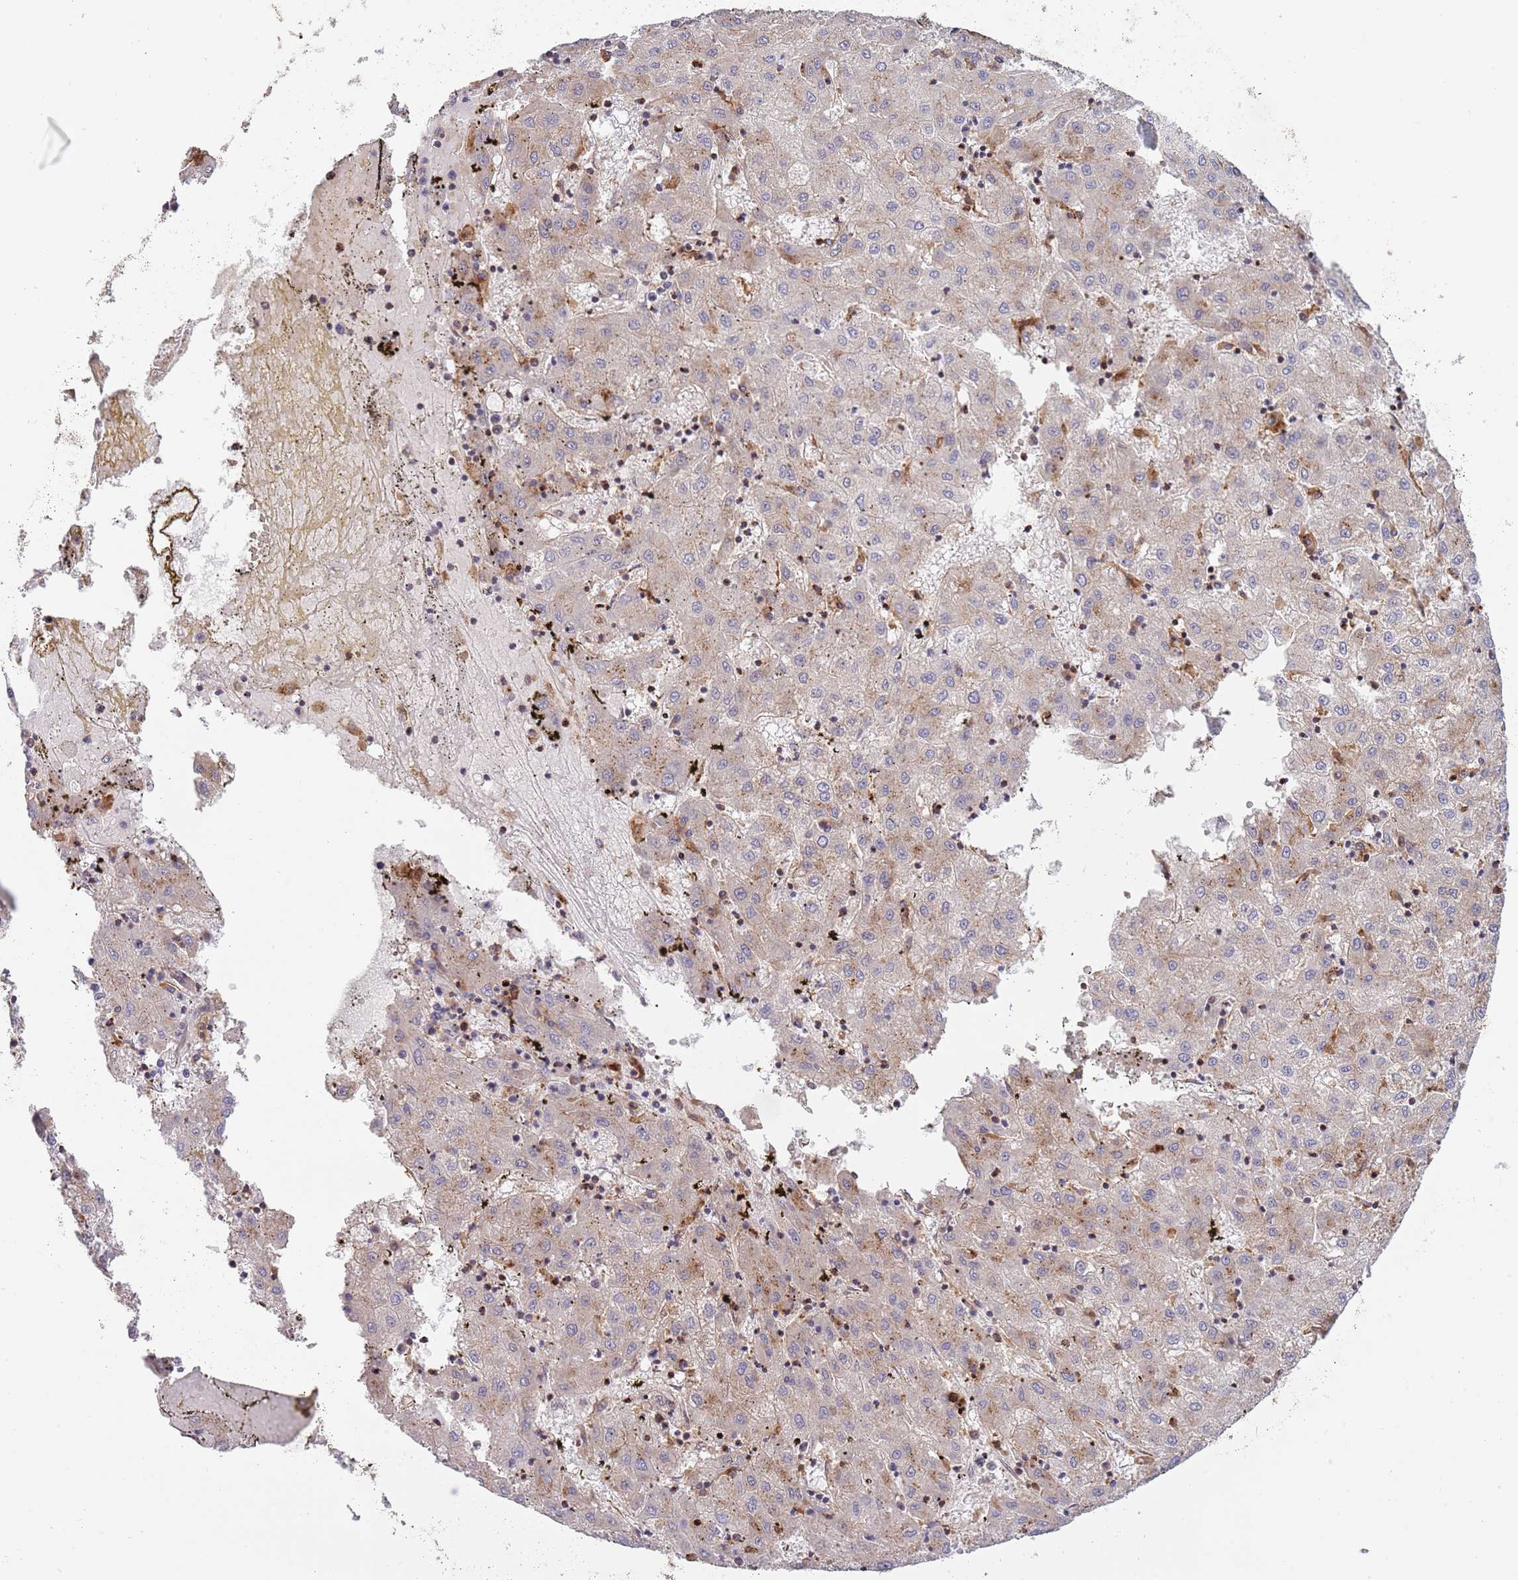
{"staining": {"intensity": "weak", "quantity": "<25%", "location": "cytoplasmic/membranous"}, "tissue": "liver cancer", "cell_type": "Tumor cells", "image_type": "cancer", "snomed": [{"axis": "morphology", "description": "Carcinoma, Hepatocellular, NOS"}, {"axis": "topography", "description": "Liver"}], "caption": "The image demonstrates no staining of tumor cells in liver hepatocellular carcinoma.", "gene": "BTBD7", "patient": {"sex": "male", "age": 72}}